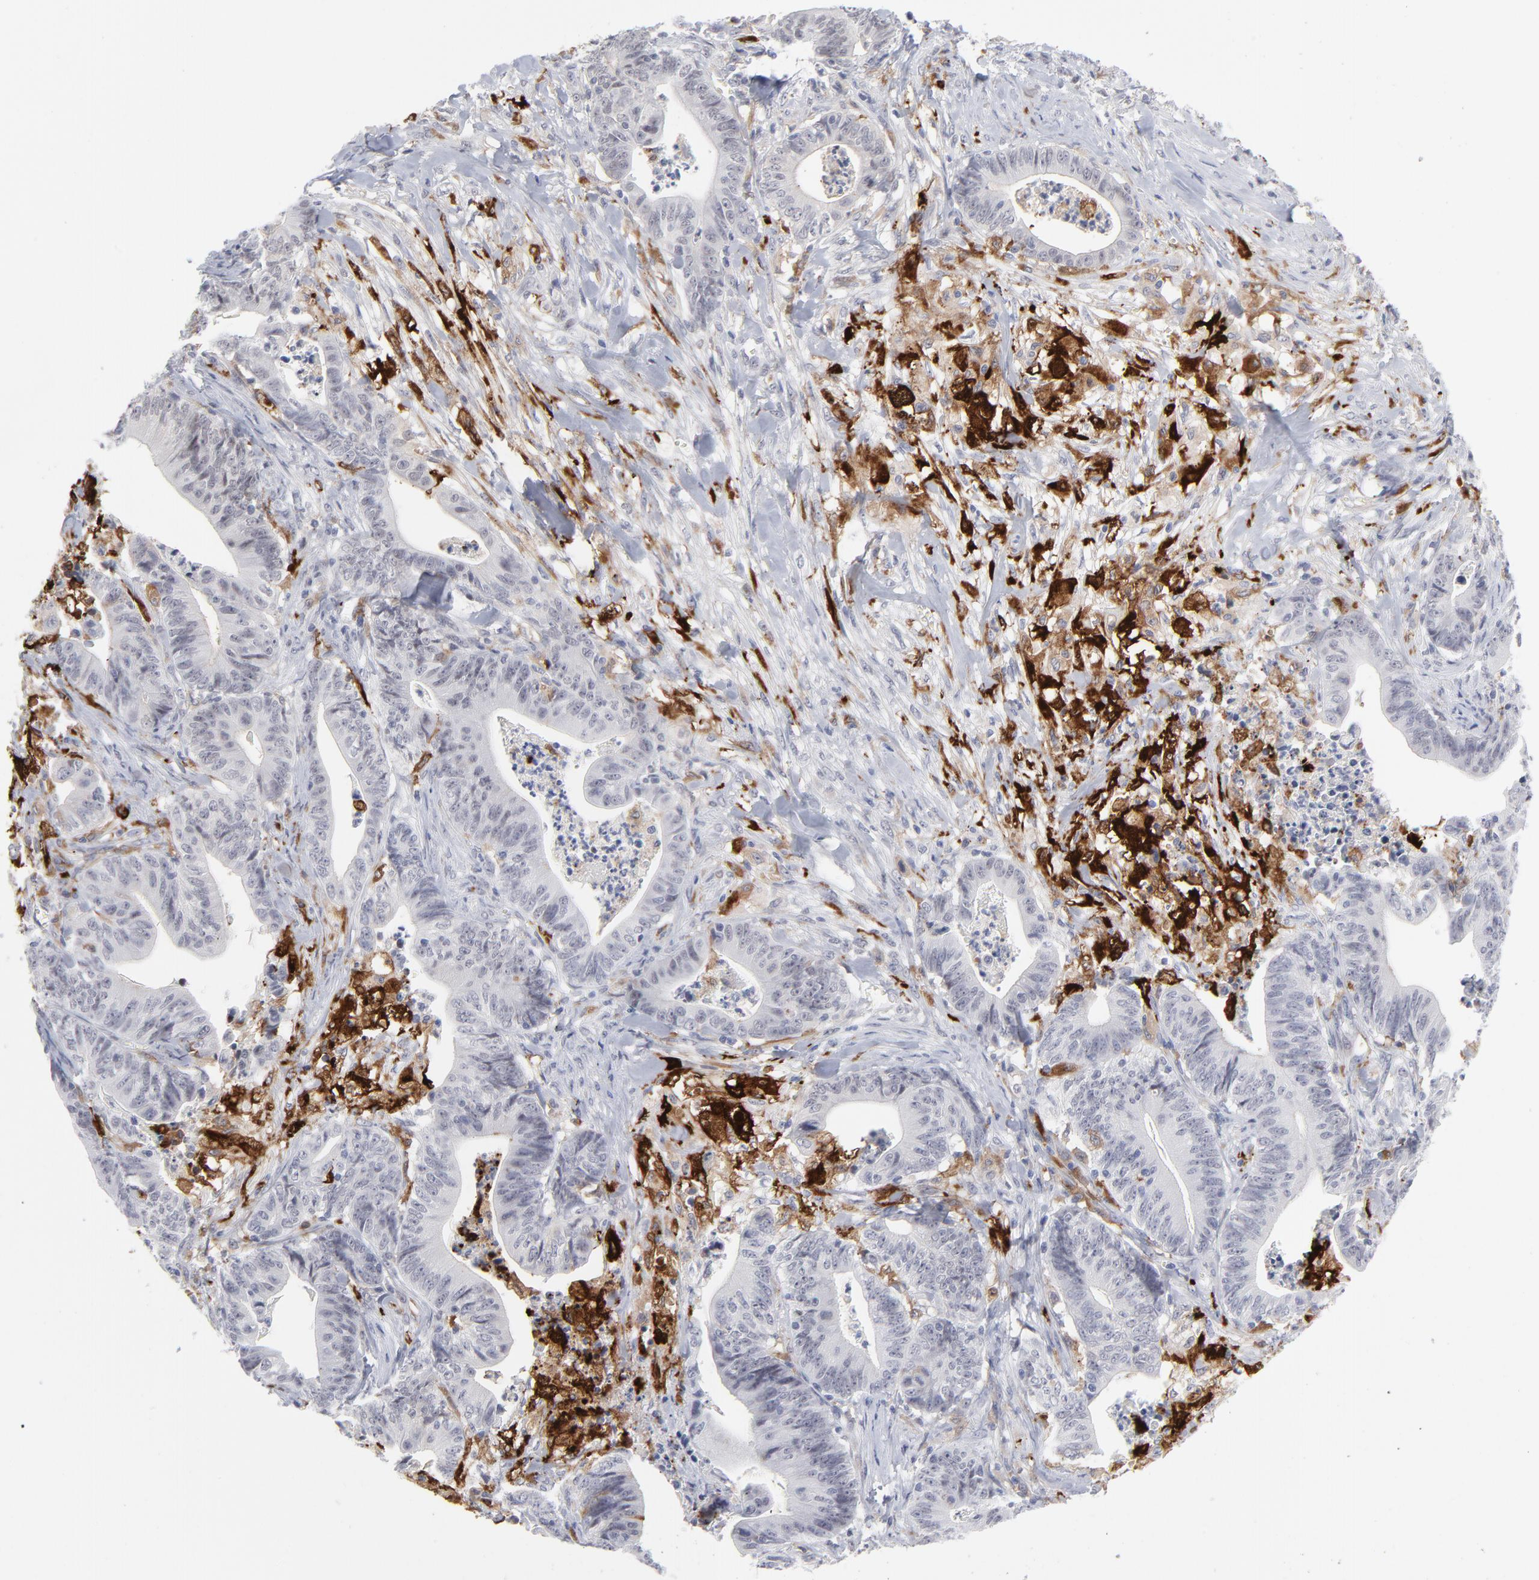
{"staining": {"intensity": "negative", "quantity": "none", "location": "none"}, "tissue": "stomach cancer", "cell_type": "Tumor cells", "image_type": "cancer", "snomed": [{"axis": "morphology", "description": "Adenocarcinoma, NOS"}, {"axis": "topography", "description": "Stomach, lower"}], "caption": "Image shows no protein expression in tumor cells of stomach cancer tissue. The staining is performed using DAB (3,3'-diaminobenzidine) brown chromogen with nuclei counter-stained in using hematoxylin.", "gene": "CCR2", "patient": {"sex": "female", "age": 86}}